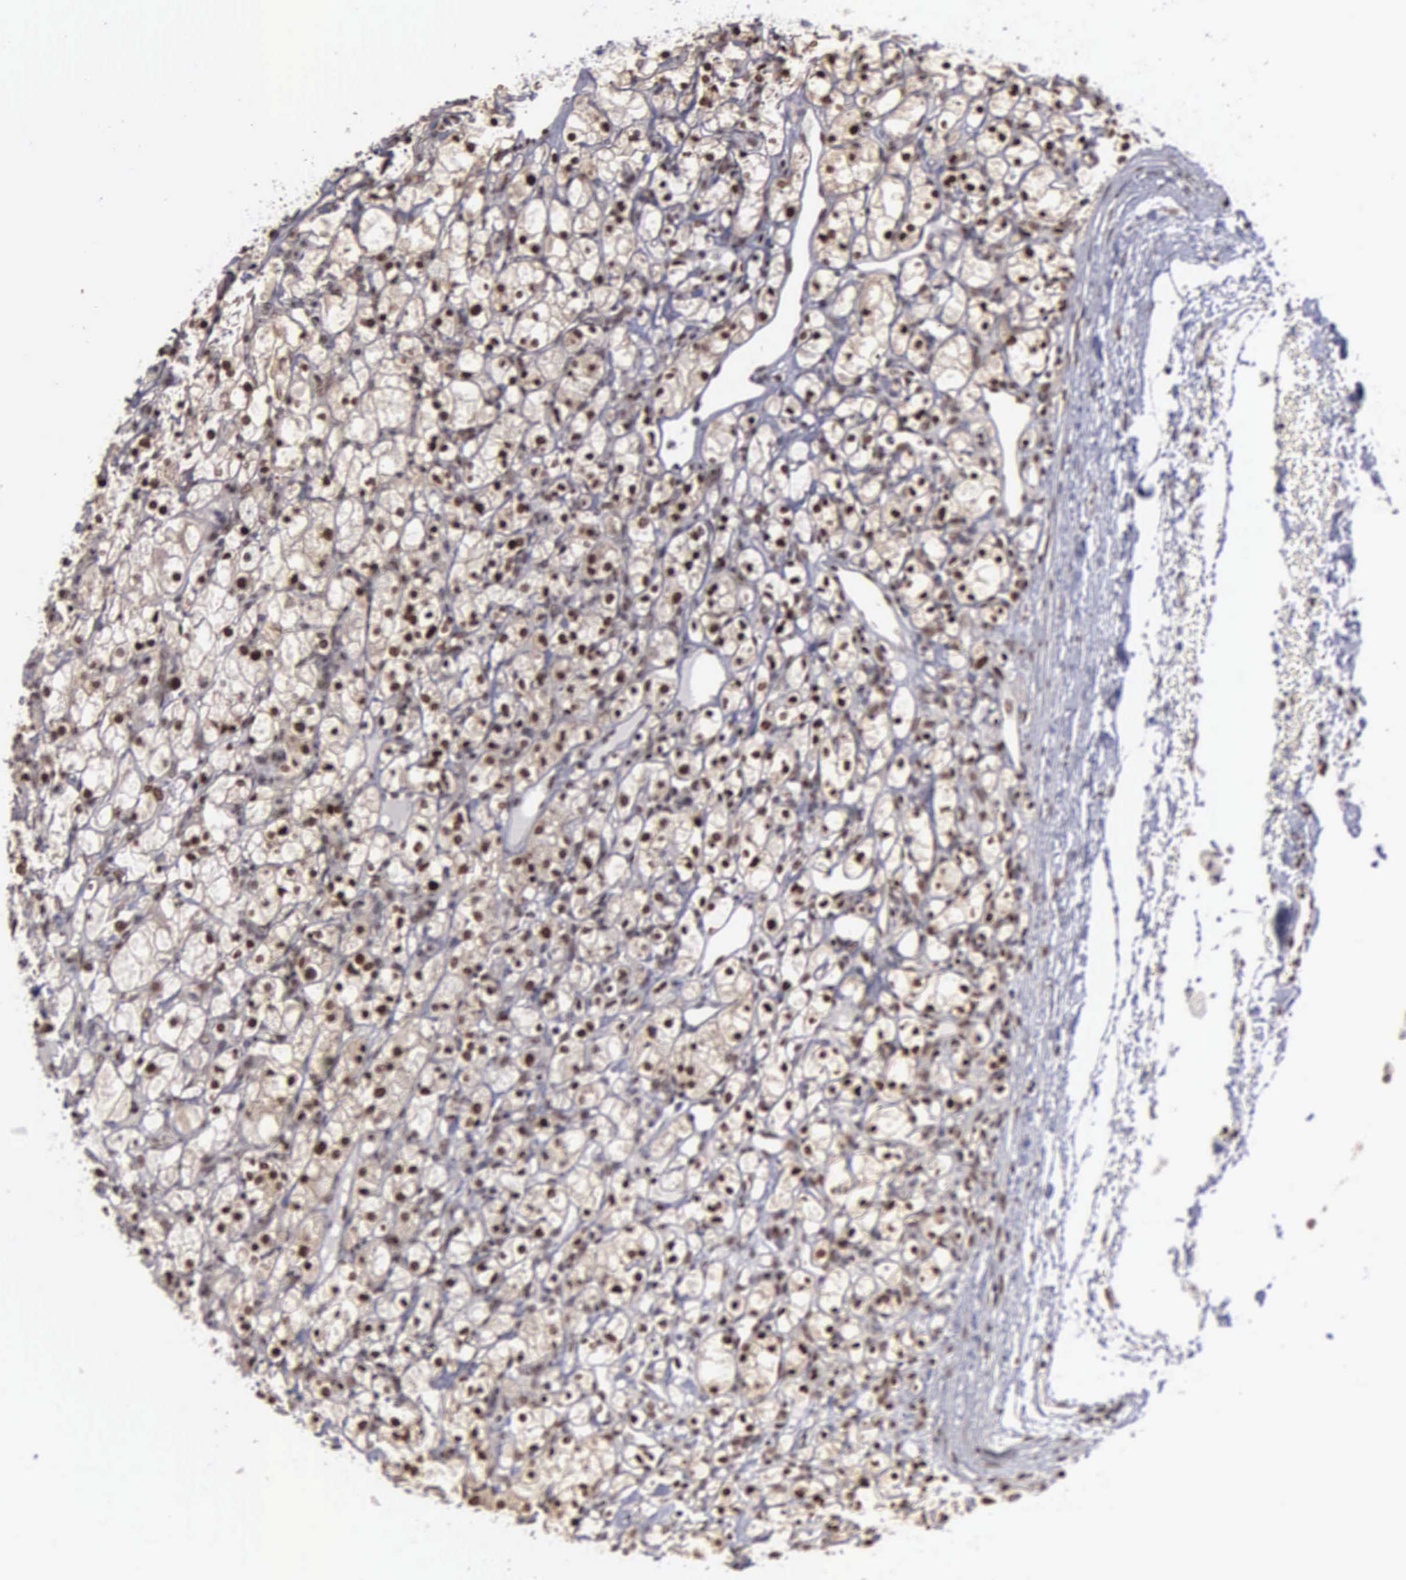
{"staining": {"intensity": "moderate", "quantity": ">75%", "location": "nuclear"}, "tissue": "renal cancer", "cell_type": "Tumor cells", "image_type": "cancer", "snomed": [{"axis": "morphology", "description": "Adenocarcinoma, NOS"}, {"axis": "topography", "description": "Kidney"}], "caption": "An image of adenocarcinoma (renal) stained for a protein displays moderate nuclear brown staining in tumor cells.", "gene": "UBR7", "patient": {"sex": "female", "age": 83}}